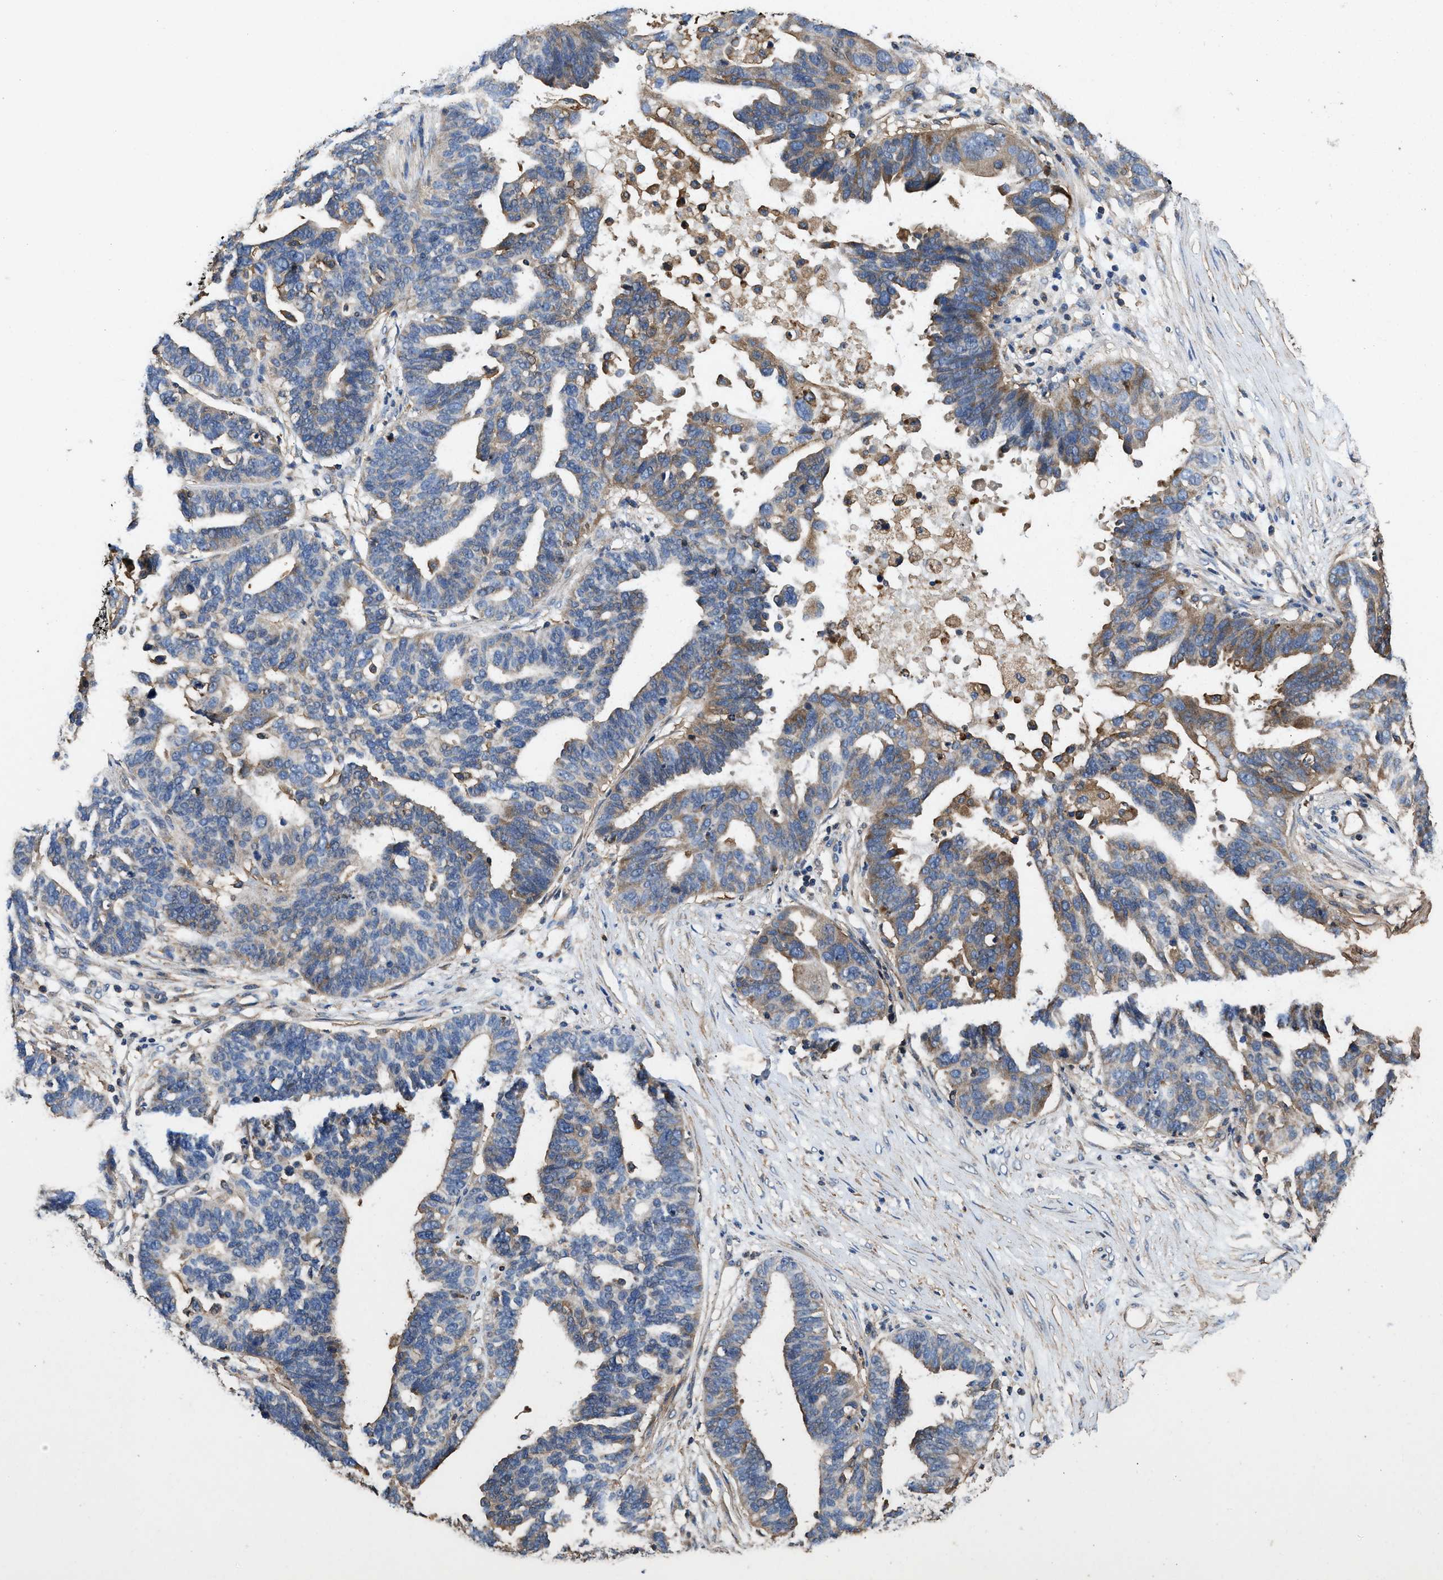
{"staining": {"intensity": "moderate", "quantity": "<25%", "location": "cytoplasmic/membranous"}, "tissue": "ovarian cancer", "cell_type": "Tumor cells", "image_type": "cancer", "snomed": [{"axis": "morphology", "description": "Cystadenocarcinoma, serous, NOS"}, {"axis": "topography", "description": "Ovary"}], "caption": "A photomicrograph of human serous cystadenocarcinoma (ovarian) stained for a protein displays moderate cytoplasmic/membranous brown staining in tumor cells. (DAB (3,3'-diaminobenzidine) = brown stain, brightfield microscopy at high magnification).", "gene": "LINGO2", "patient": {"sex": "female", "age": 59}}